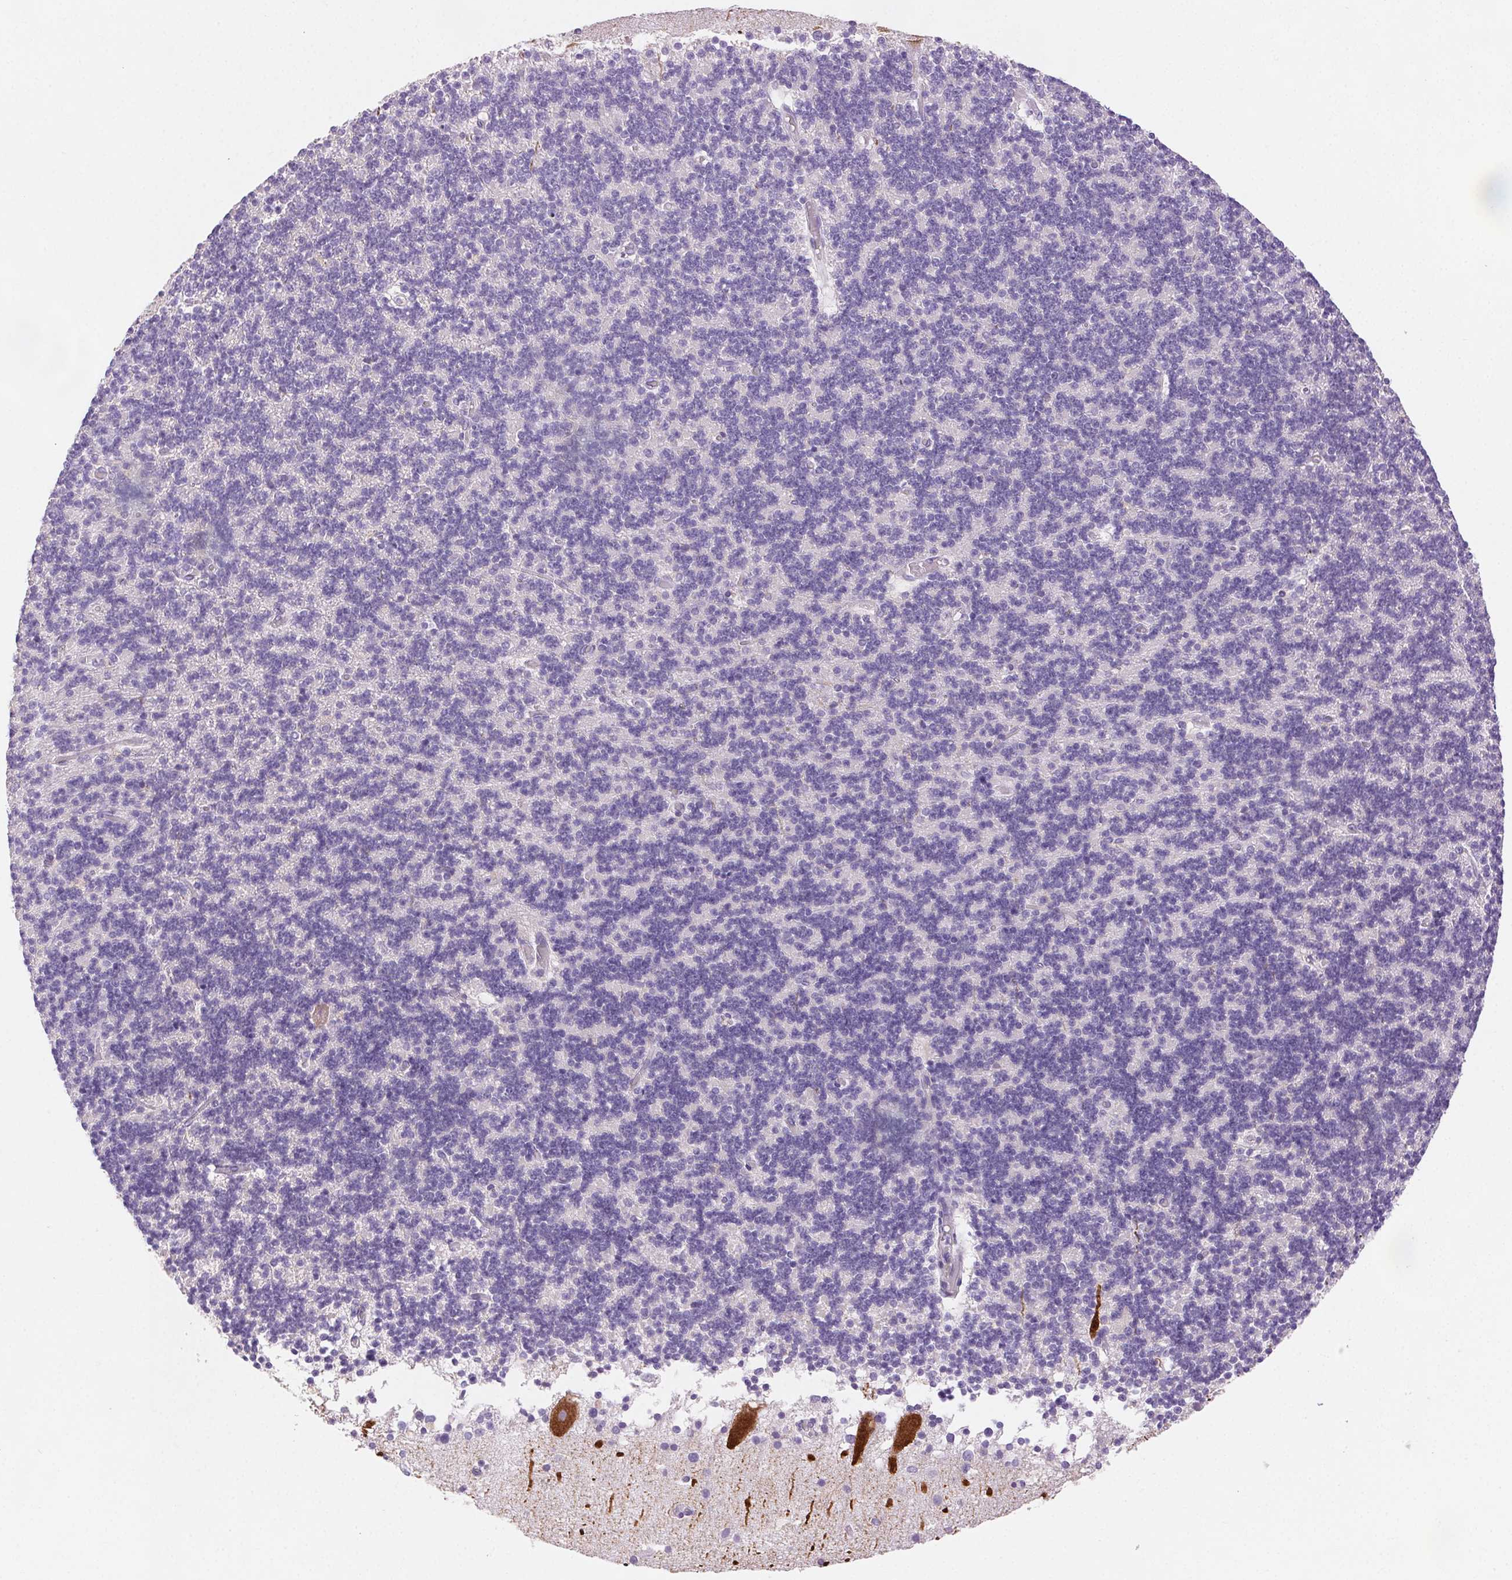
{"staining": {"intensity": "negative", "quantity": "none", "location": "none"}, "tissue": "cerebellum", "cell_type": "Cells in granular layer", "image_type": "normal", "snomed": [{"axis": "morphology", "description": "Normal tissue, NOS"}, {"axis": "topography", "description": "Cerebellum"}], "caption": "This is an IHC micrograph of normal human cerebellum. There is no staining in cells in granular layer.", "gene": "ARHGAP11B", "patient": {"sex": "male", "age": 70}}